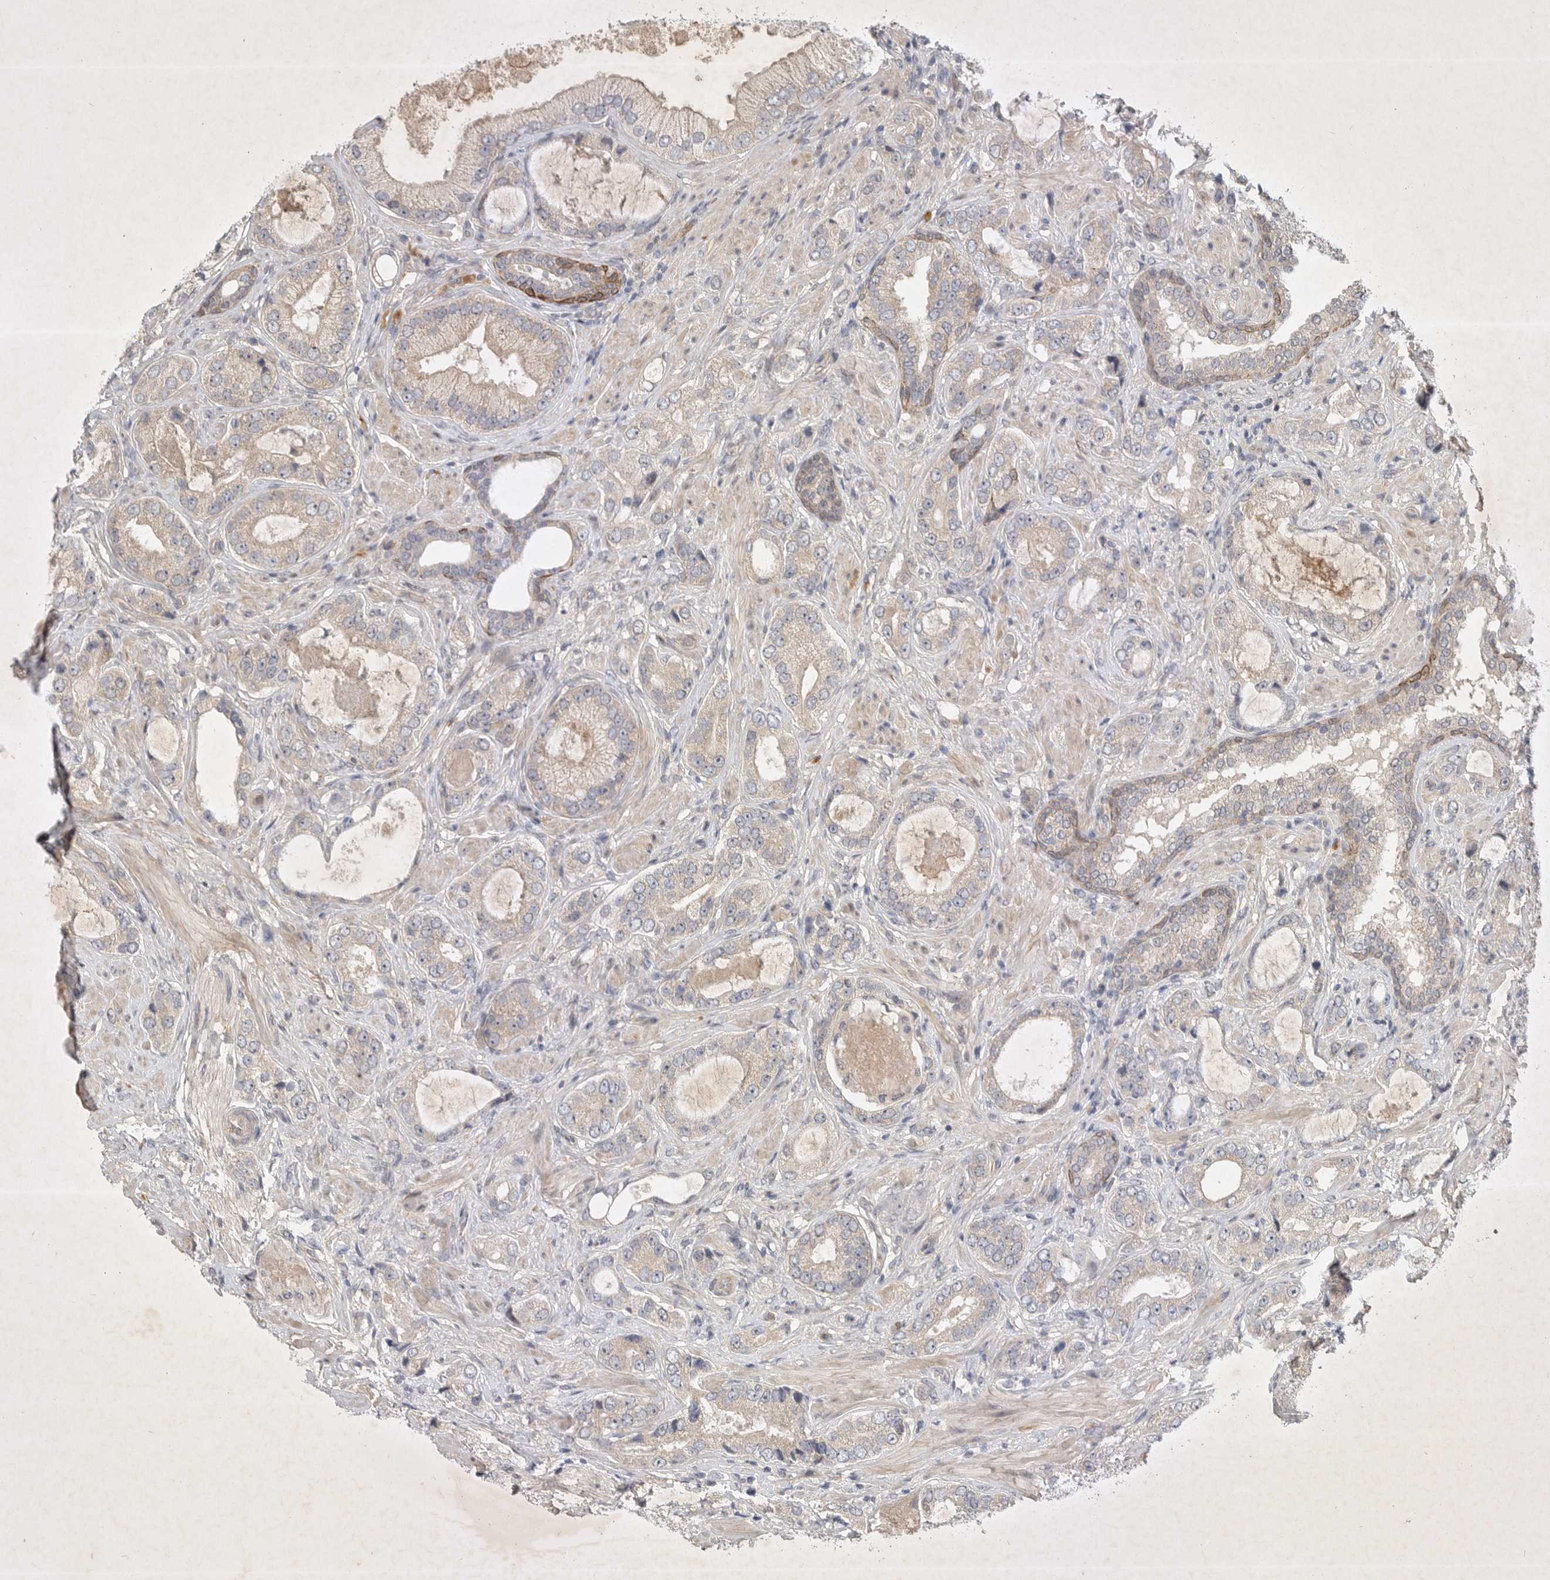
{"staining": {"intensity": "weak", "quantity": "<25%", "location": "cytoplasmic/membranous"}, "tissue": "prostate cancer", "cell_type": "Tumor cells", "image_type": "cancer", "snomed": [{"axis": "morphology", "description": "Normal tissue, NOS"}, {"axis": "morphology", "description": "Adenocarcinoma, High grade"}, {"axis": "topography", "description": "Prostate"}, {"axis": "topography", "description": "Peripheral nerve tissue"}], "caption": "Tumor cells show no significant protein expression in prostate cancer (high-grade adenocarcinoma).", "gene": "PTPDC1", "patient": {"sex": "male", "age": 59}}